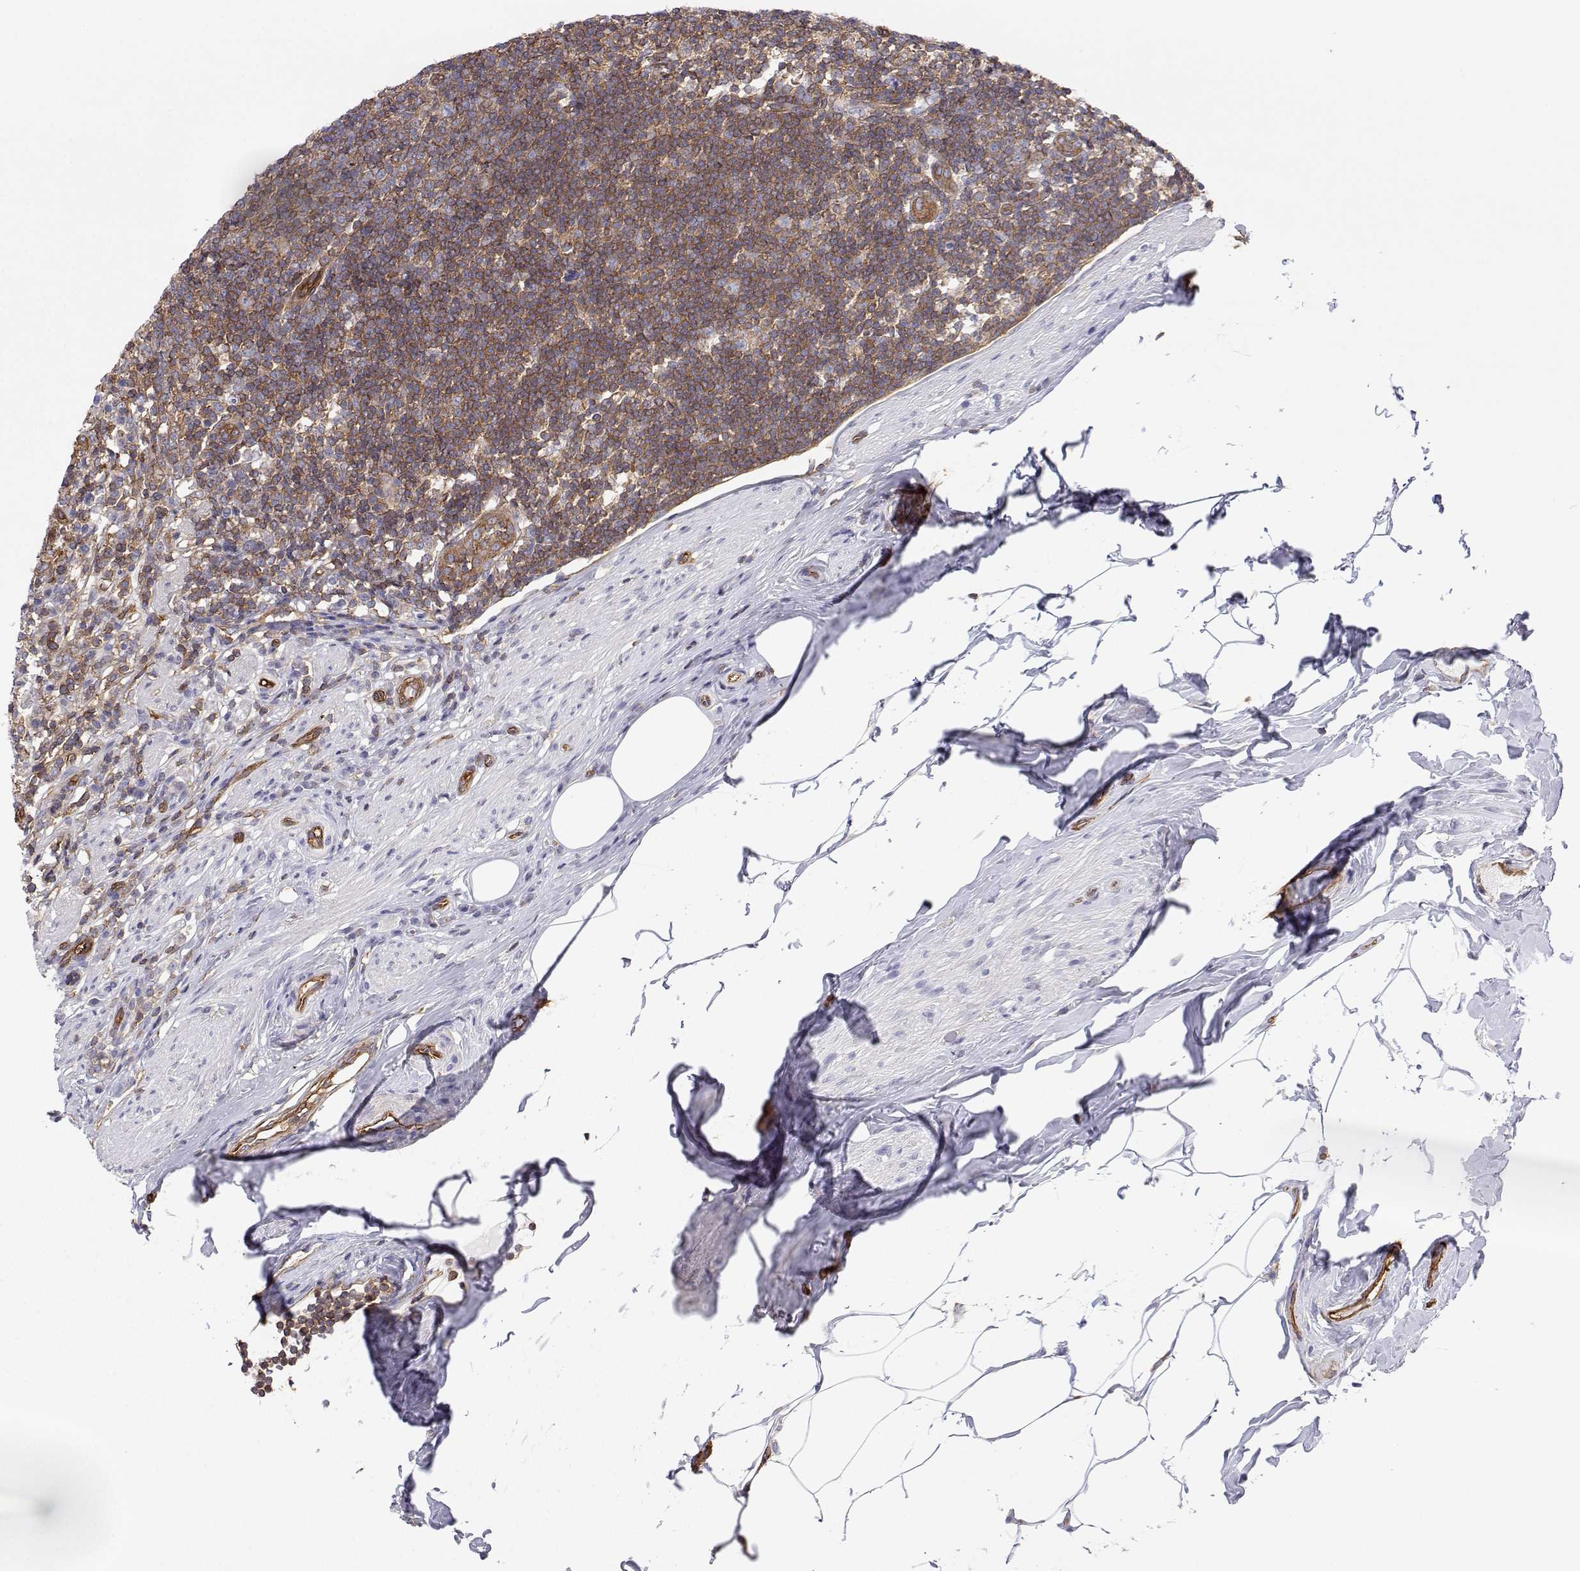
{"staining": {"intensity": "moderate", "quantity": ">75%", "location": "cytoplasmic/membranous"}, "tissue": "appendix", "cell_type": "Glandular cells", "image_type": "normal", "snomed": [{"axis": "morphology", "description": "Normal tissue, NOS"}, {"axis": "topography", "description": "Appendix"}], "caption": "IHC (DAB (3,3'-diaminobenzidine)) staining of unremarkable appendix demonstrates moderate cytoplasmic/membranous protein expression in approximately >75% of glandular cells. (DAB (3,3'-diaminobenzidine) IHC, brown staining for protein, blue staining for nuclei).", "gene": "MYH9", "patient": {"sex": "female", "age": 56}}